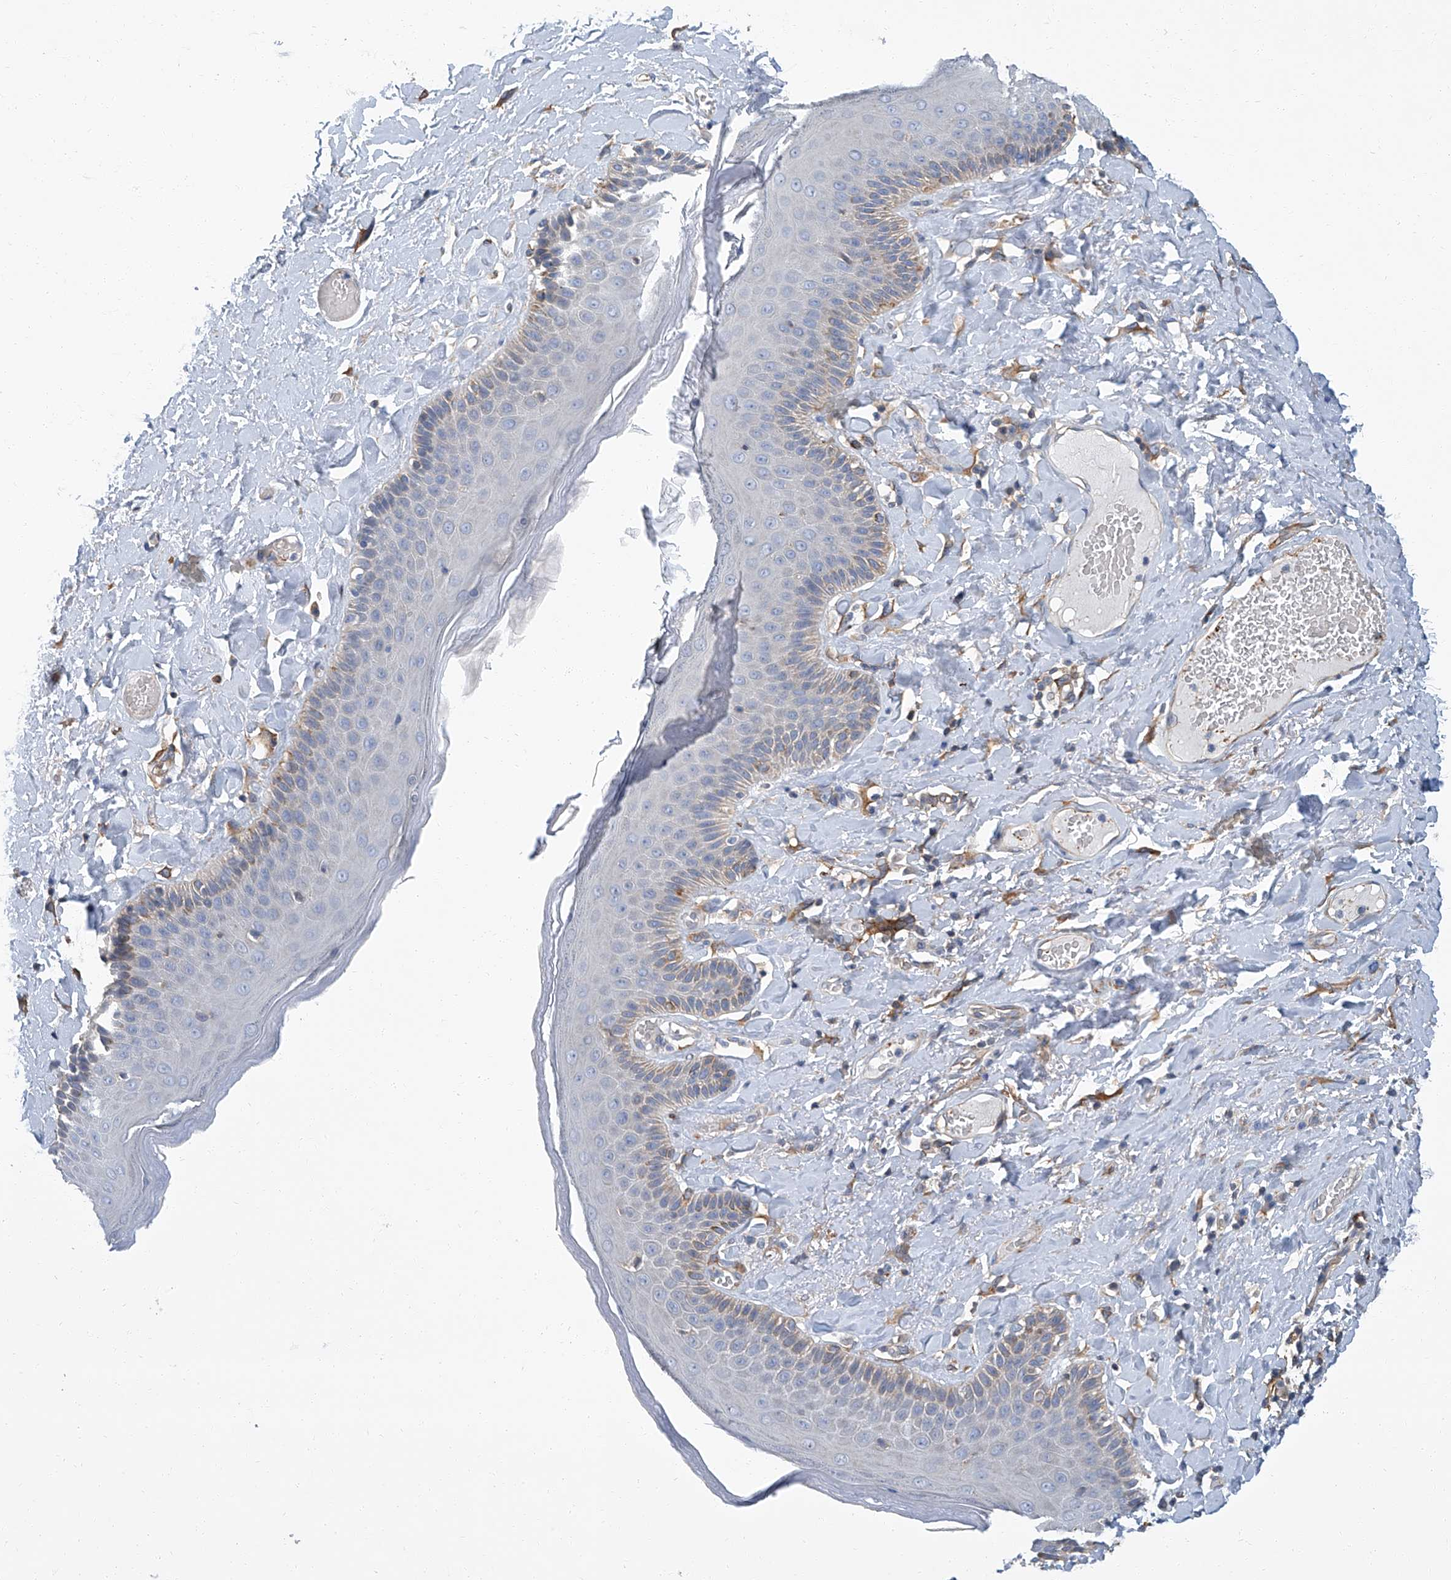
{"staining": {"intensity": "moderate", "quantity": "<25%", "location": "cytoplasmic/membranous"}, "tissue": "skin", "cell_type": "Epidermal cells", "image_type": "normal", "snomed": [{"axis": "morphology", "description": "Normal tissue, NOS"}, {"axis": "topography", "description": "Anal"}], "caption": "A high-resolution image shows immunohistochemistry staining of unremarkable skin, which displays moderate cytoplasmic/membranous positivity in about <25% of epidermal cells. (DAB (3,3'-diaminobenzidine) = brown stain, brightfield microscopy at high magnification).", "gene": "PSMB10", "patient": {"sex": "male", "age": 69}}